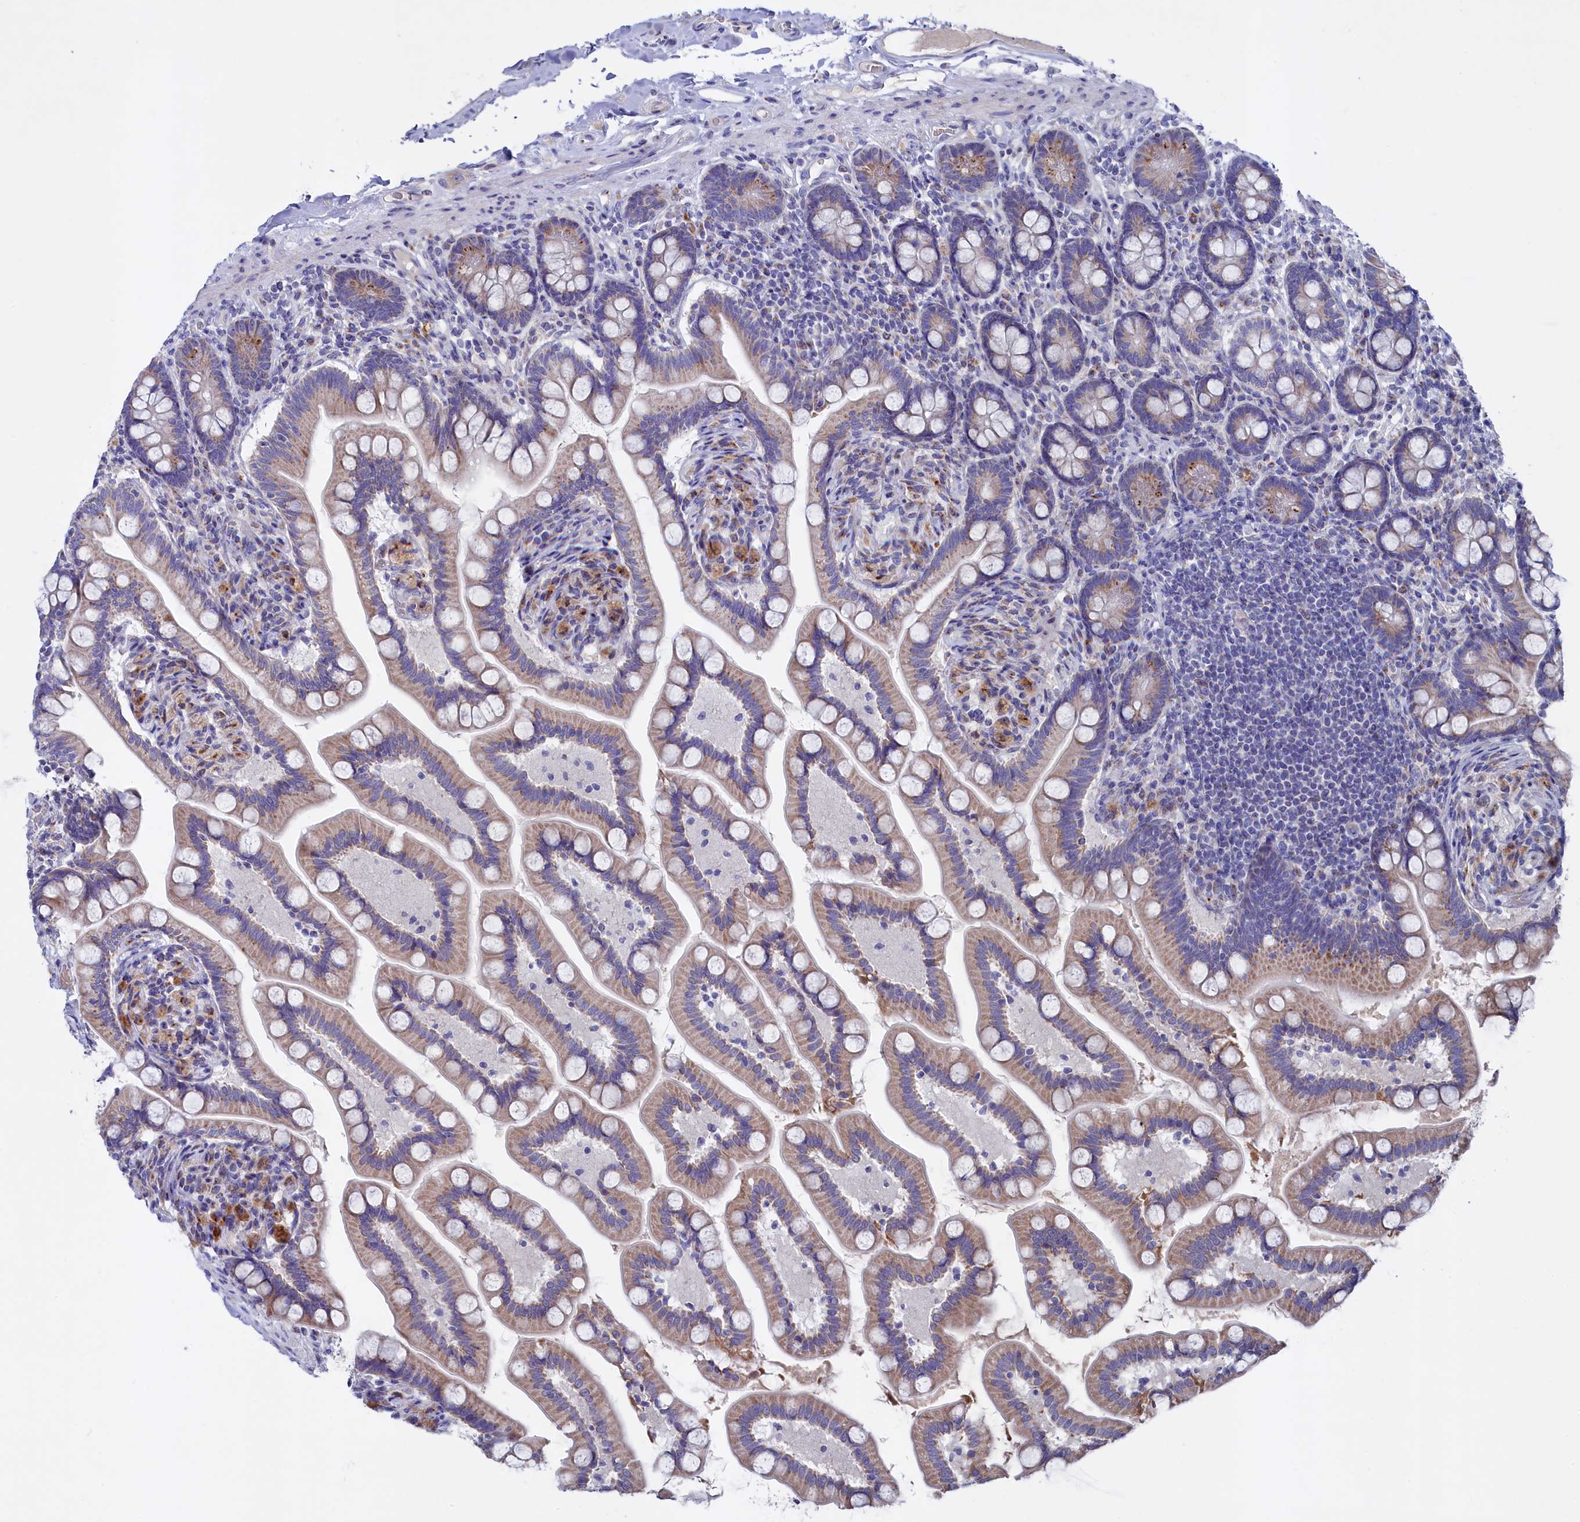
{"staining": {"intensity": "moderate", "quantity": "25%-75%", "location": "cytoplasmic/membranous"}, "tissue": "small intestine", "cell_type": "Glandular cells", "image_type": "normal", "snomed": [{"axis": "morphology", "description": "Normal tissue, NOS"}, {"axis": "topography", "description": "Small intestine"}], "caption": "Small intestine was stained to show a protein in brown. There is medium levels of moderate cytoplasmic/membranous expression in about 25%-75% of glandular cells. Nuclei are stained in blue.", "gene": "GPR108", "patient": {"sex": "female", "age": 64}}